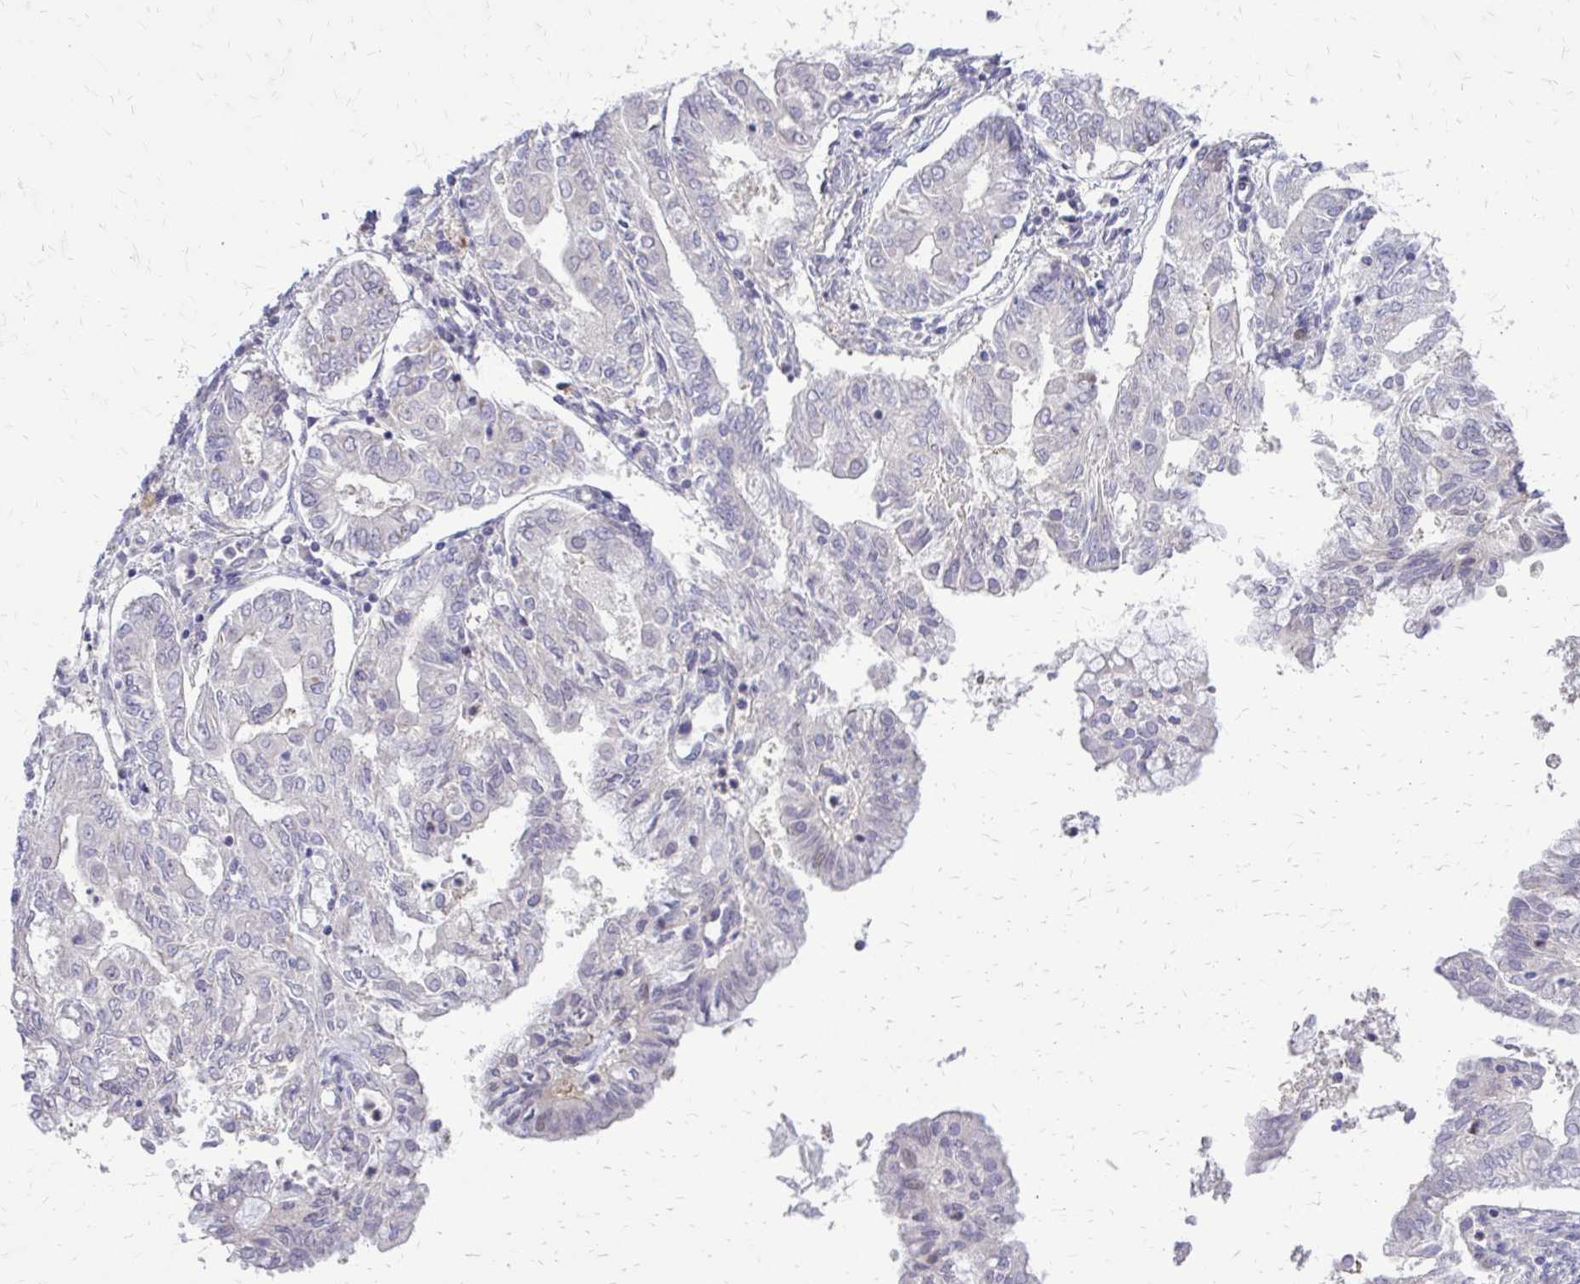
{"staining": {"intensity": "negative", "quantity": "none", "location": "none"}, "tissue": "endometrial cancer", "cell_type": "Tumor cells", "image_type": "cancer", "snomed": [{"axis": "morphology", "description": "Adenocarcinoma, NOS"}, {"axis": "topography", "description": "Endometrium"}], "caption": "Immunohistochemistry micrograph of human endometrial adenocarcinoma stained for a protein (brown), which shows no positivity in tumor cells. The staining is performed using DAB brown chromogen with nuclei counter-stained in using hematoxylin.", "gene": "PPDPFL", "patient": {"sex": "female", "age": 68}}